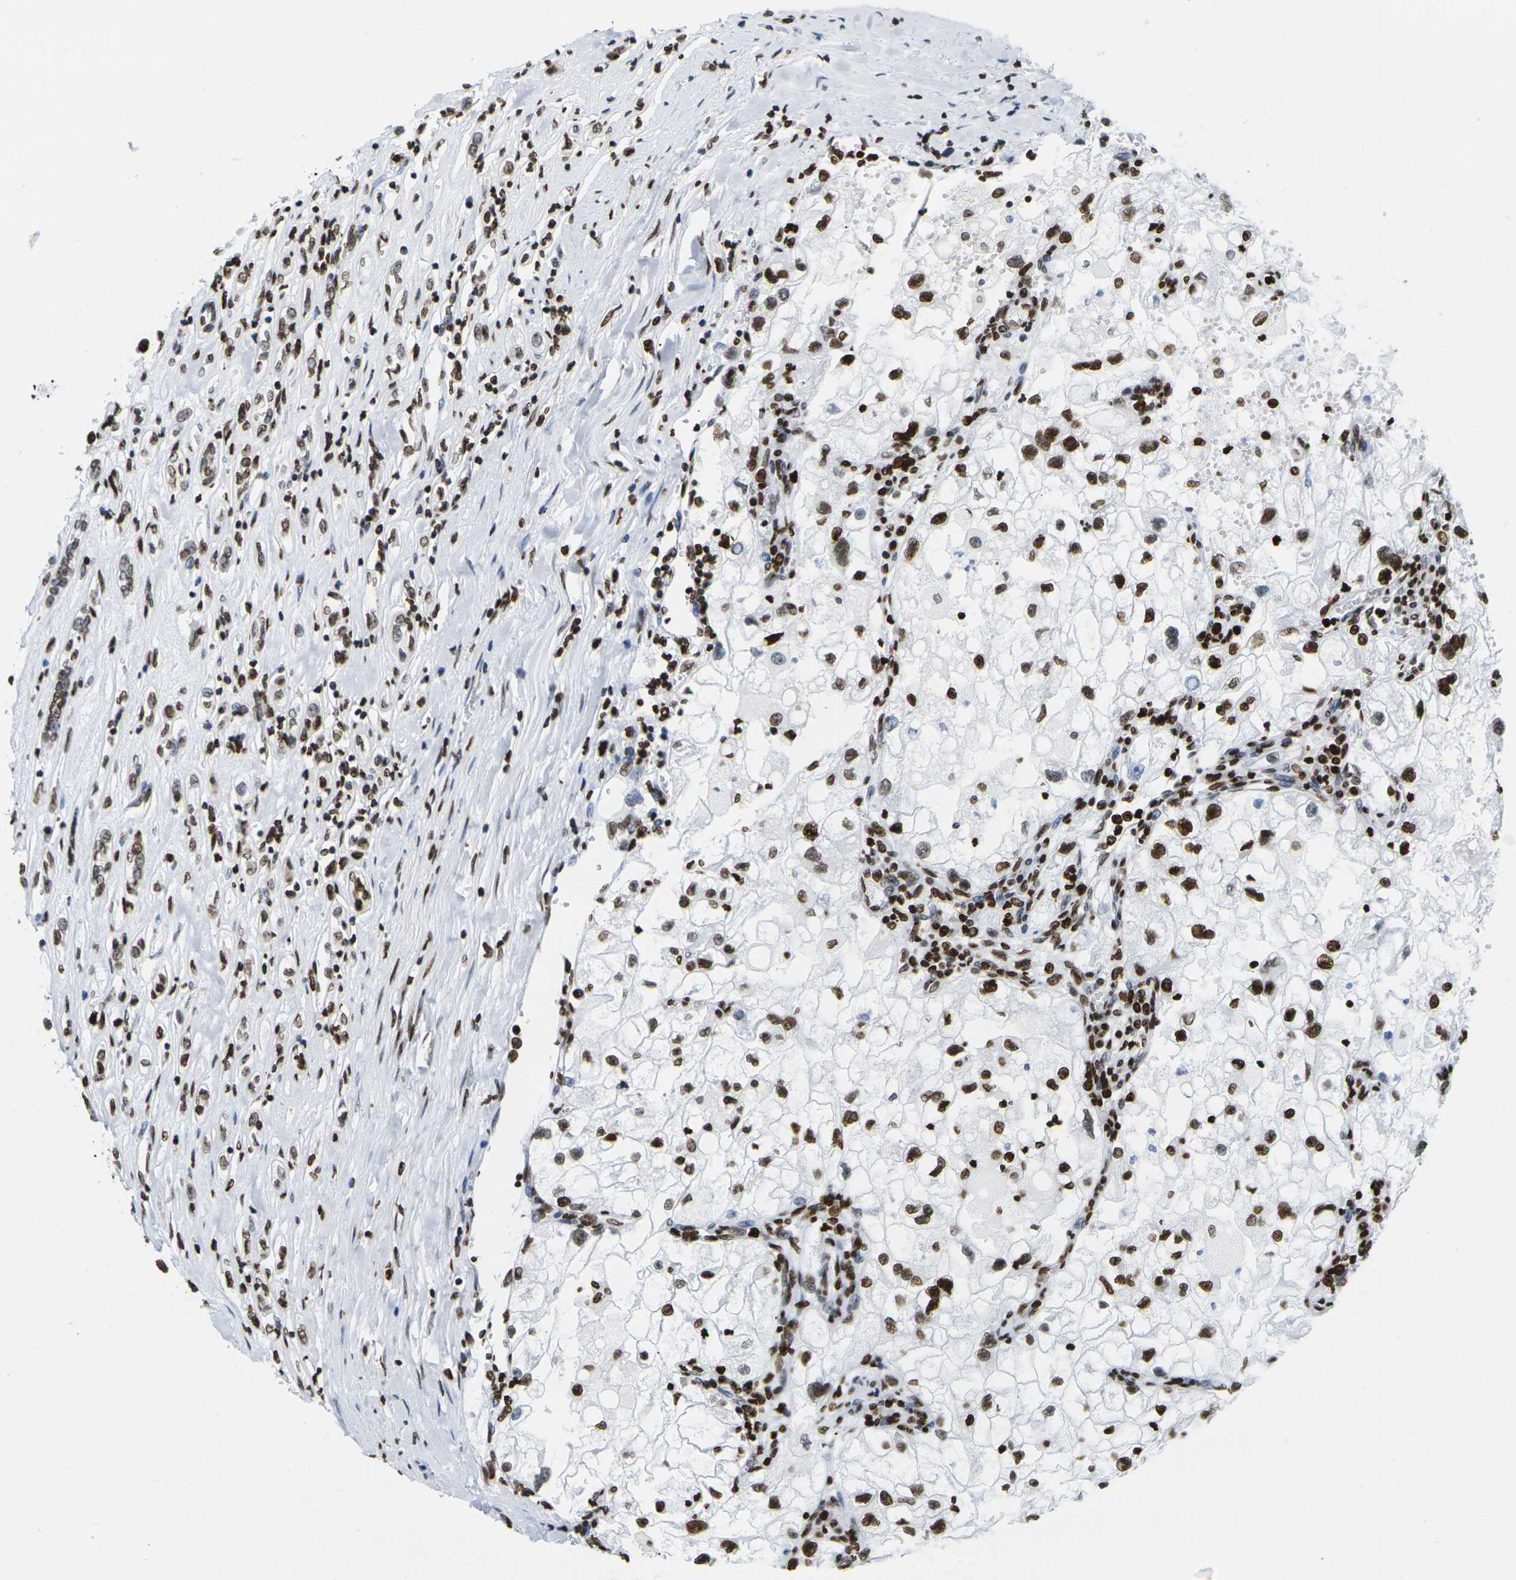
{"staining": {"intensity": "strong", "quantity": ">75%", "location": "nuclear"}, "tissue": "renal cancer", "cell_type": "Tumor cells", "image_type": "cancer", "snomed": [{"axis": "morphology", "description": "Adenocarcinoma, NOS"}, {"axis": "topography", "description": "Kidney"}], "caption": "Immunohistochemical staining of human adenocarcinoma (renal) shows high levels of strong nuclear staining in approximately >75% of tumor cells. (Brightfield microscopy of DAB IHC at high magnification).", "gene": "H2AC21", "patient": {"sex": "female", "age": 70}}